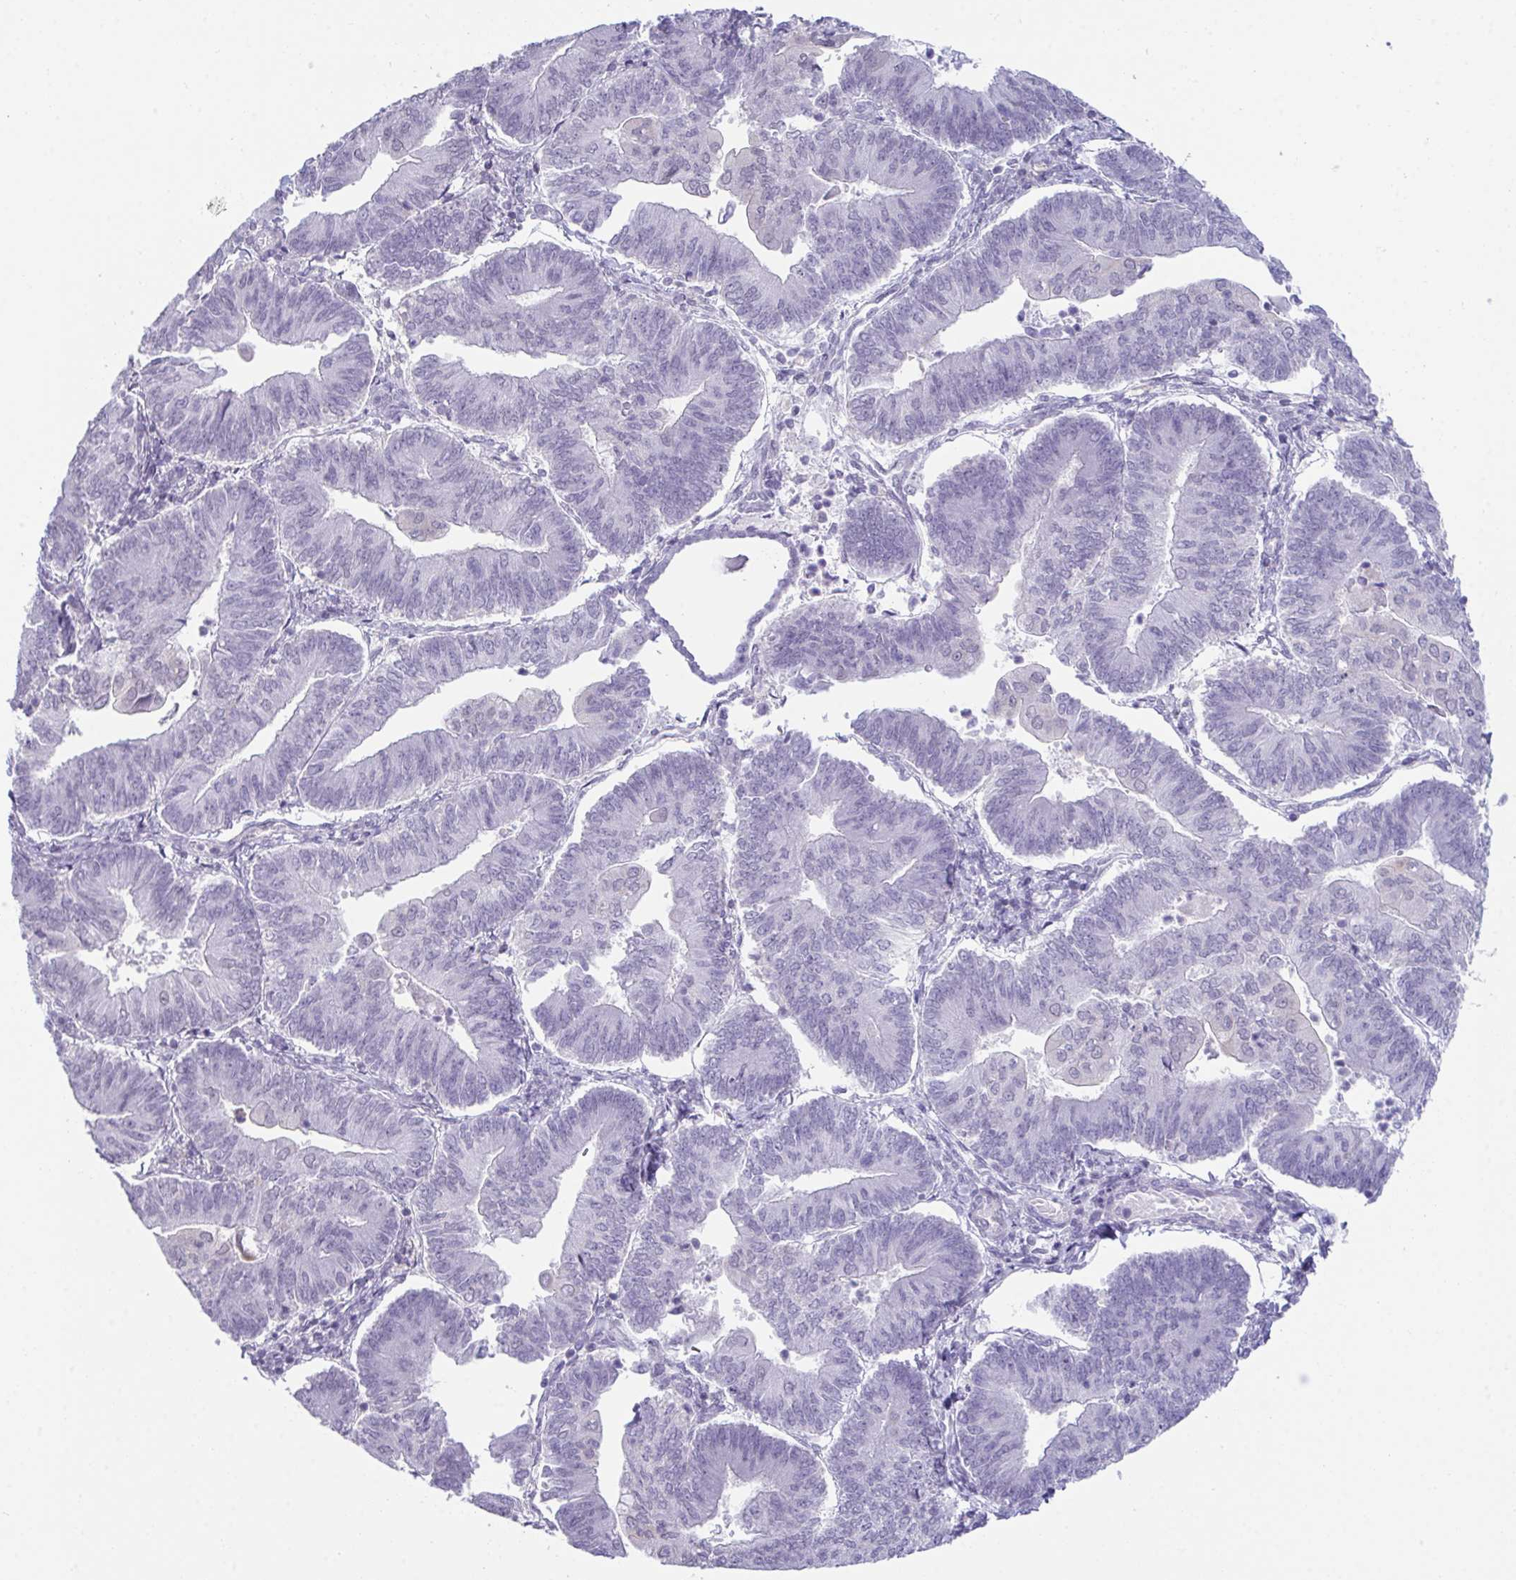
{"staining": {"intensity": "negative", "quantity": "none", "location": "none"}, "tissue": "endometrial cancer", "cell_type": "Tumor cells", "image_type": "cancer", "snomed": [{"axis": "morphology", "description": "Adenocarcinoma, NOS"}, {"axis": "topography", "description": "Endometrium"}], "caption": "Immunohistochemistry (IHC) histopathology image of neoplastic tissue: endometrial cancer stained with DAB demonstrates no significant protein staining in tumor cells.", "gene": "ATP6V0D2", "patient": {"sex": "female", "age": 65}}